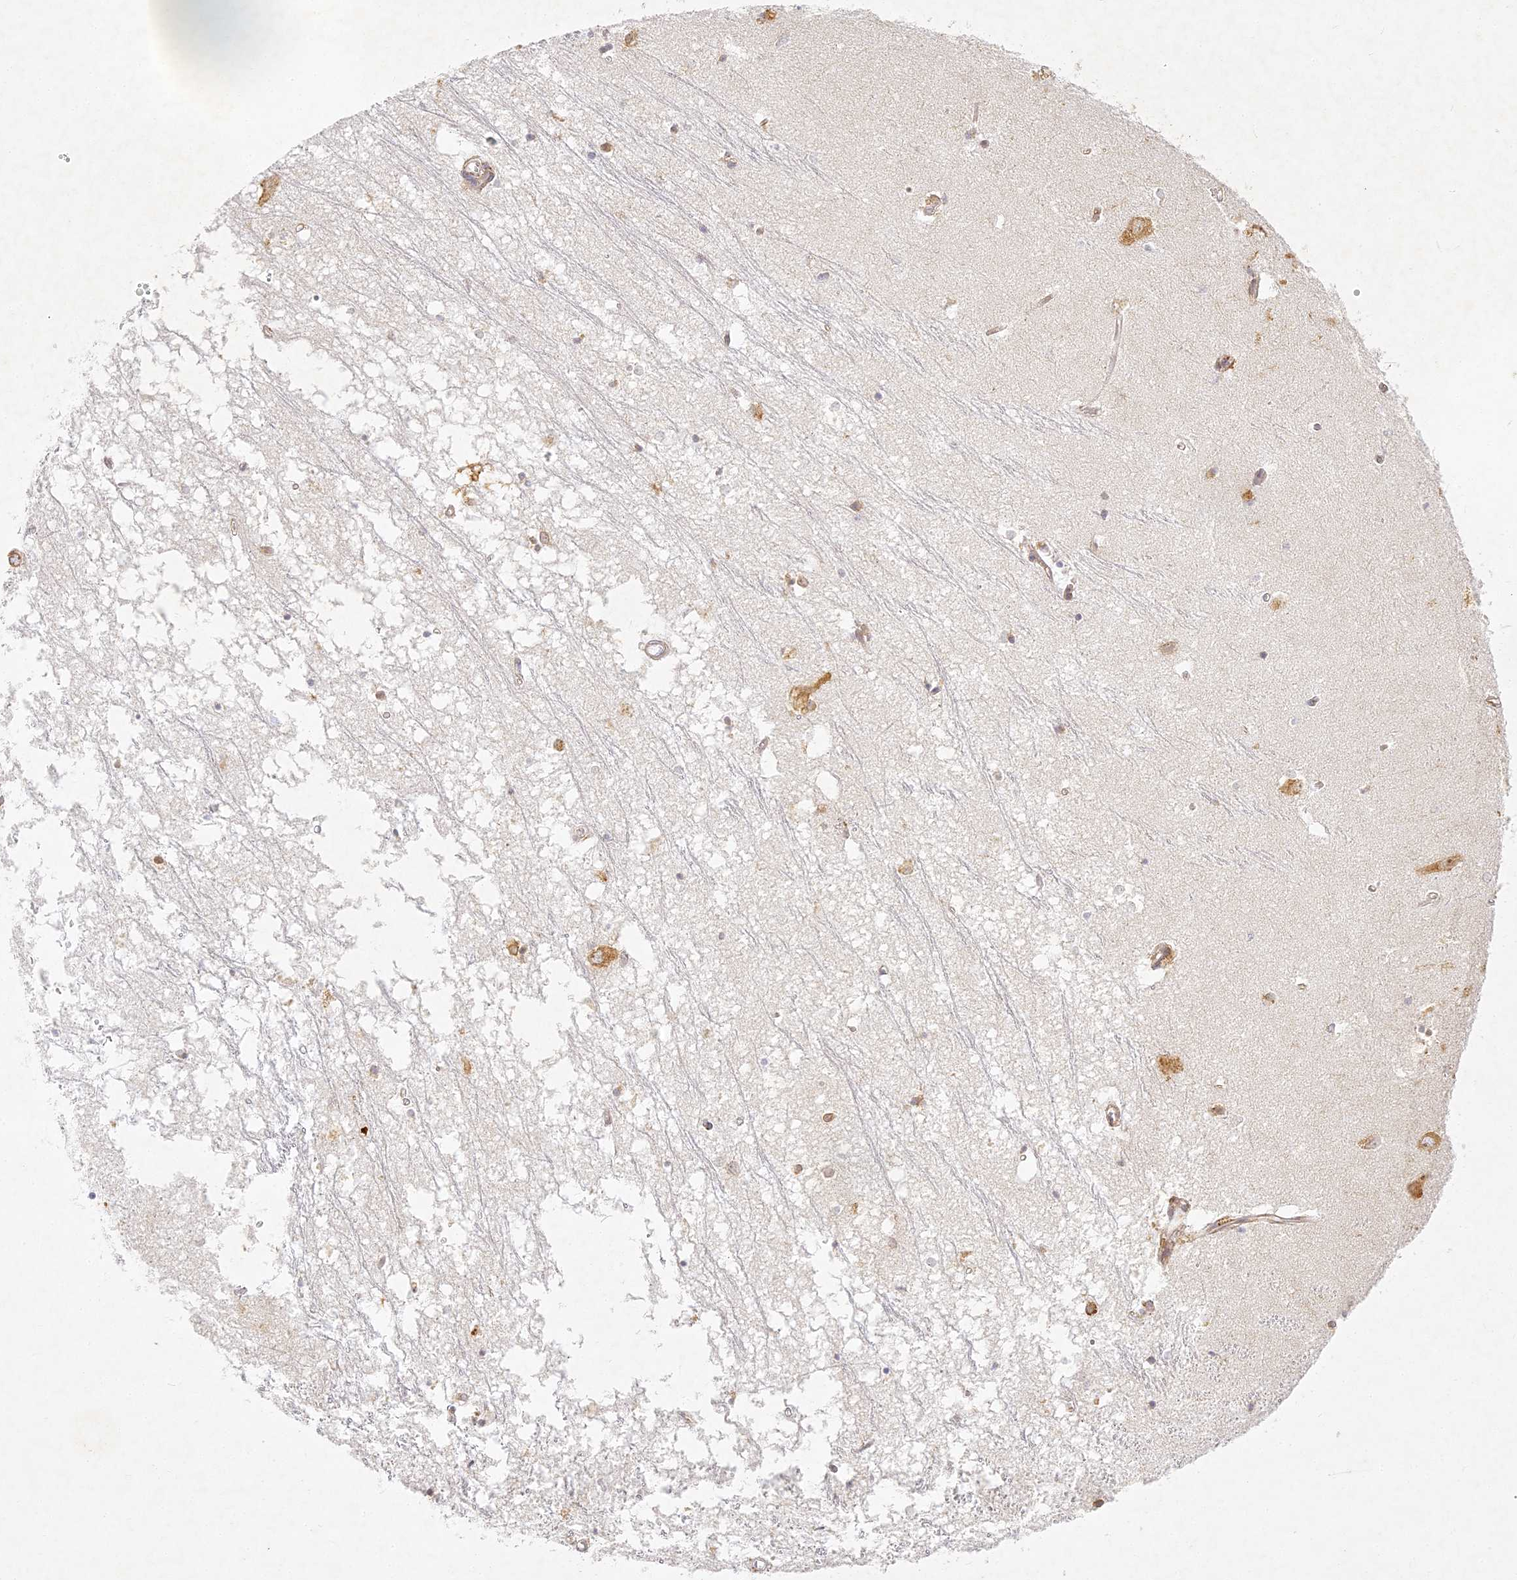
{"staining": {"intensity": "moderate", "quantity": "<25%", "location": "cytoplasmic/membranous"}, "tissue": "hippocampus", "cell_type": "Glial cells", "image_type": "normal", "snomed": [{"axis": "morphology", "description": "Normal tissue, NOS"}, {"axis": "topography", "description": "Hippocampus"}], "caption": "Brown immunohistochemical staining in unremarkable hippocampus exhibits moderate cytoplasmic/membranous expression in about <25% of glial cells. The protein is shown in brown color, while the nuclei are stained blue.", "gene": "SLC30A5", "patient": {"sex": "male", "age": 70}}